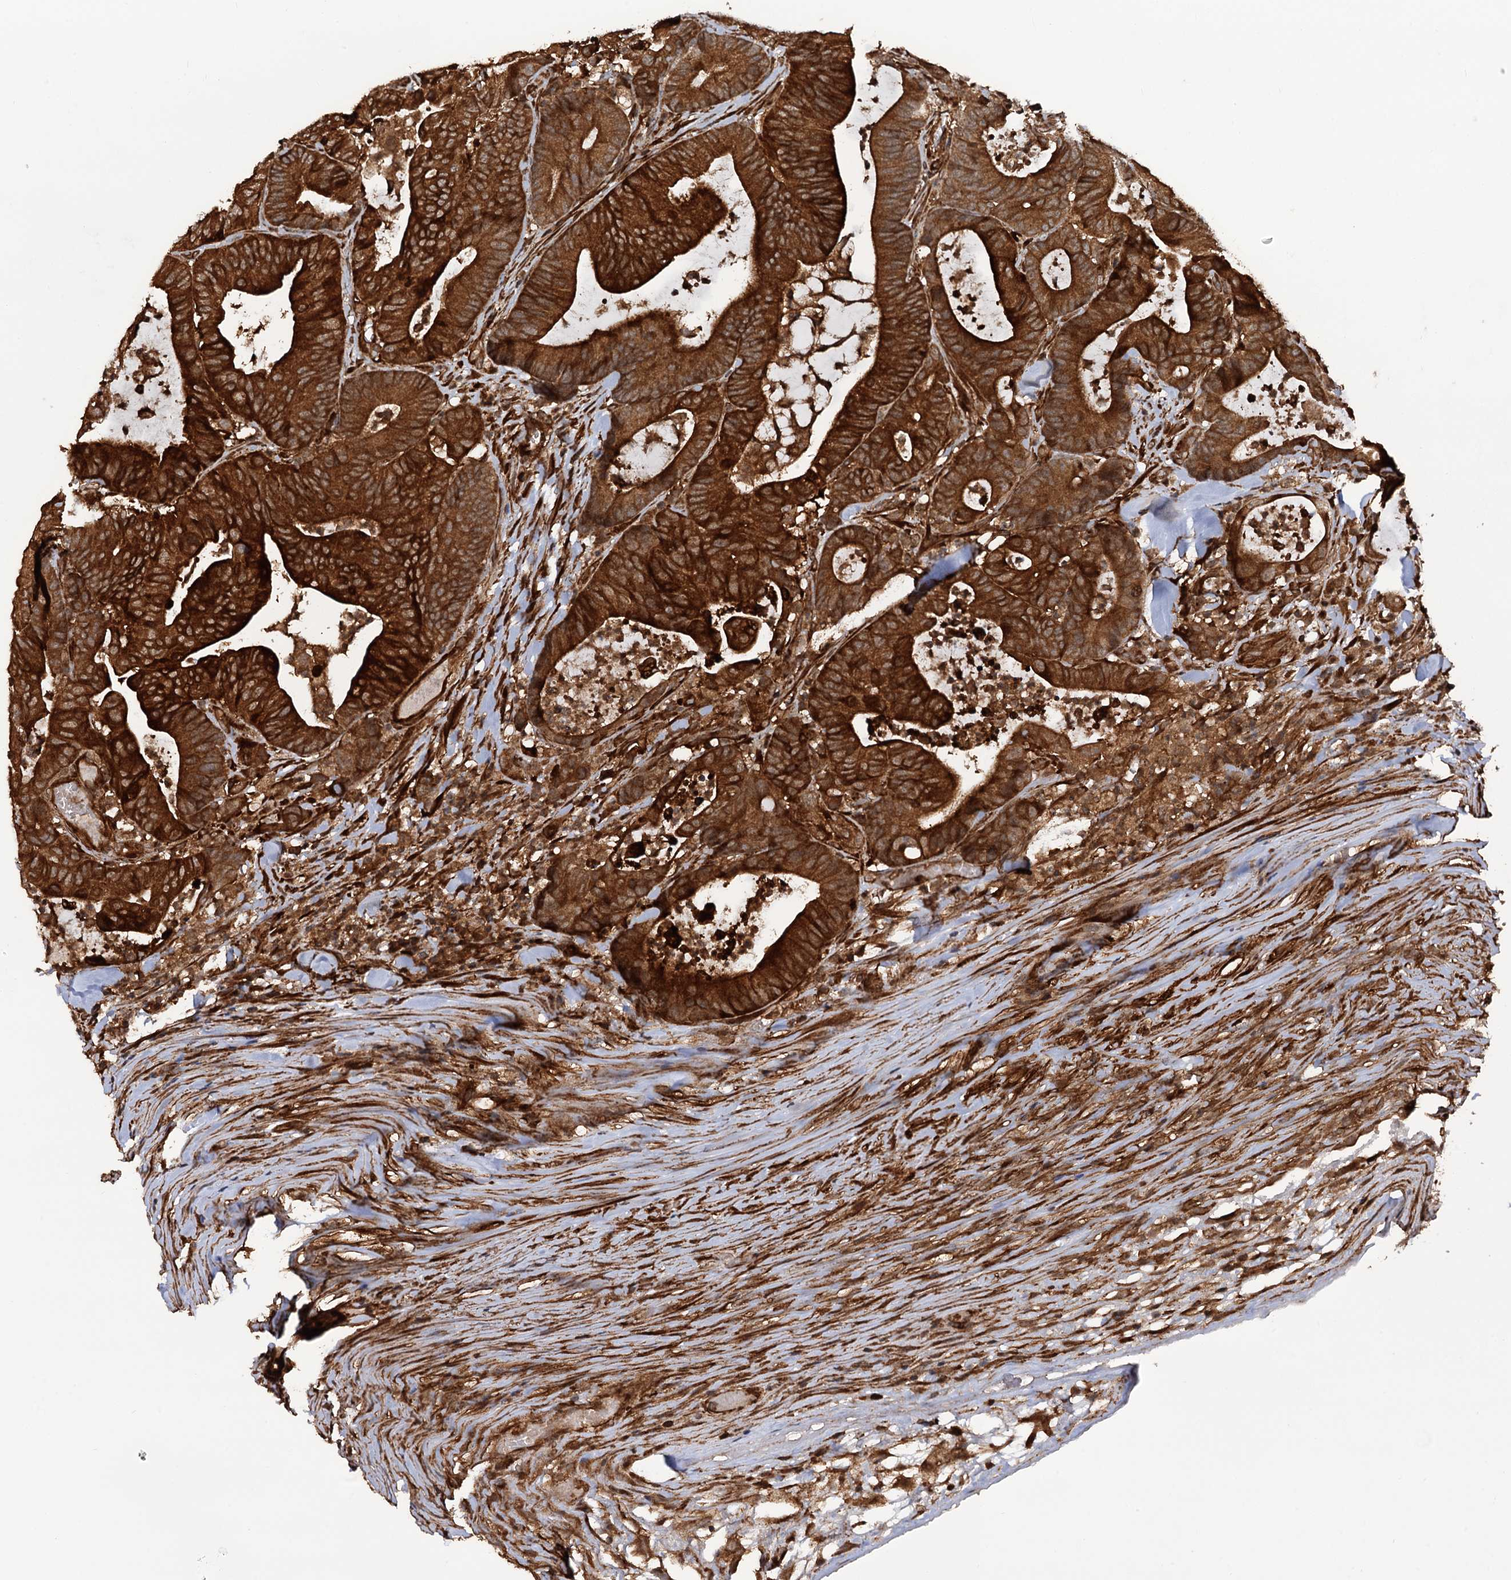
{"staining": {"intensity": "strong", "quantity": ">75%", "location": "cytoplasmic/membranous"}, "tissue": "colorectal cancer", "cell_type": "Tumor cells", "image_type": "cancer", "snomed": [{"axis": "morphology", "description": "Adenocarcinoma, NOS"}, {"axis": "topography", "description": "Colon"}], "caption": "This is an image of IHC staining of colorectal adenocarcinoma, which shows strong staining in the cytoplasmic/membranous of tumor cells.", "gene": "ATP8B4", "patient": {"sex": "female", "age": 84}}